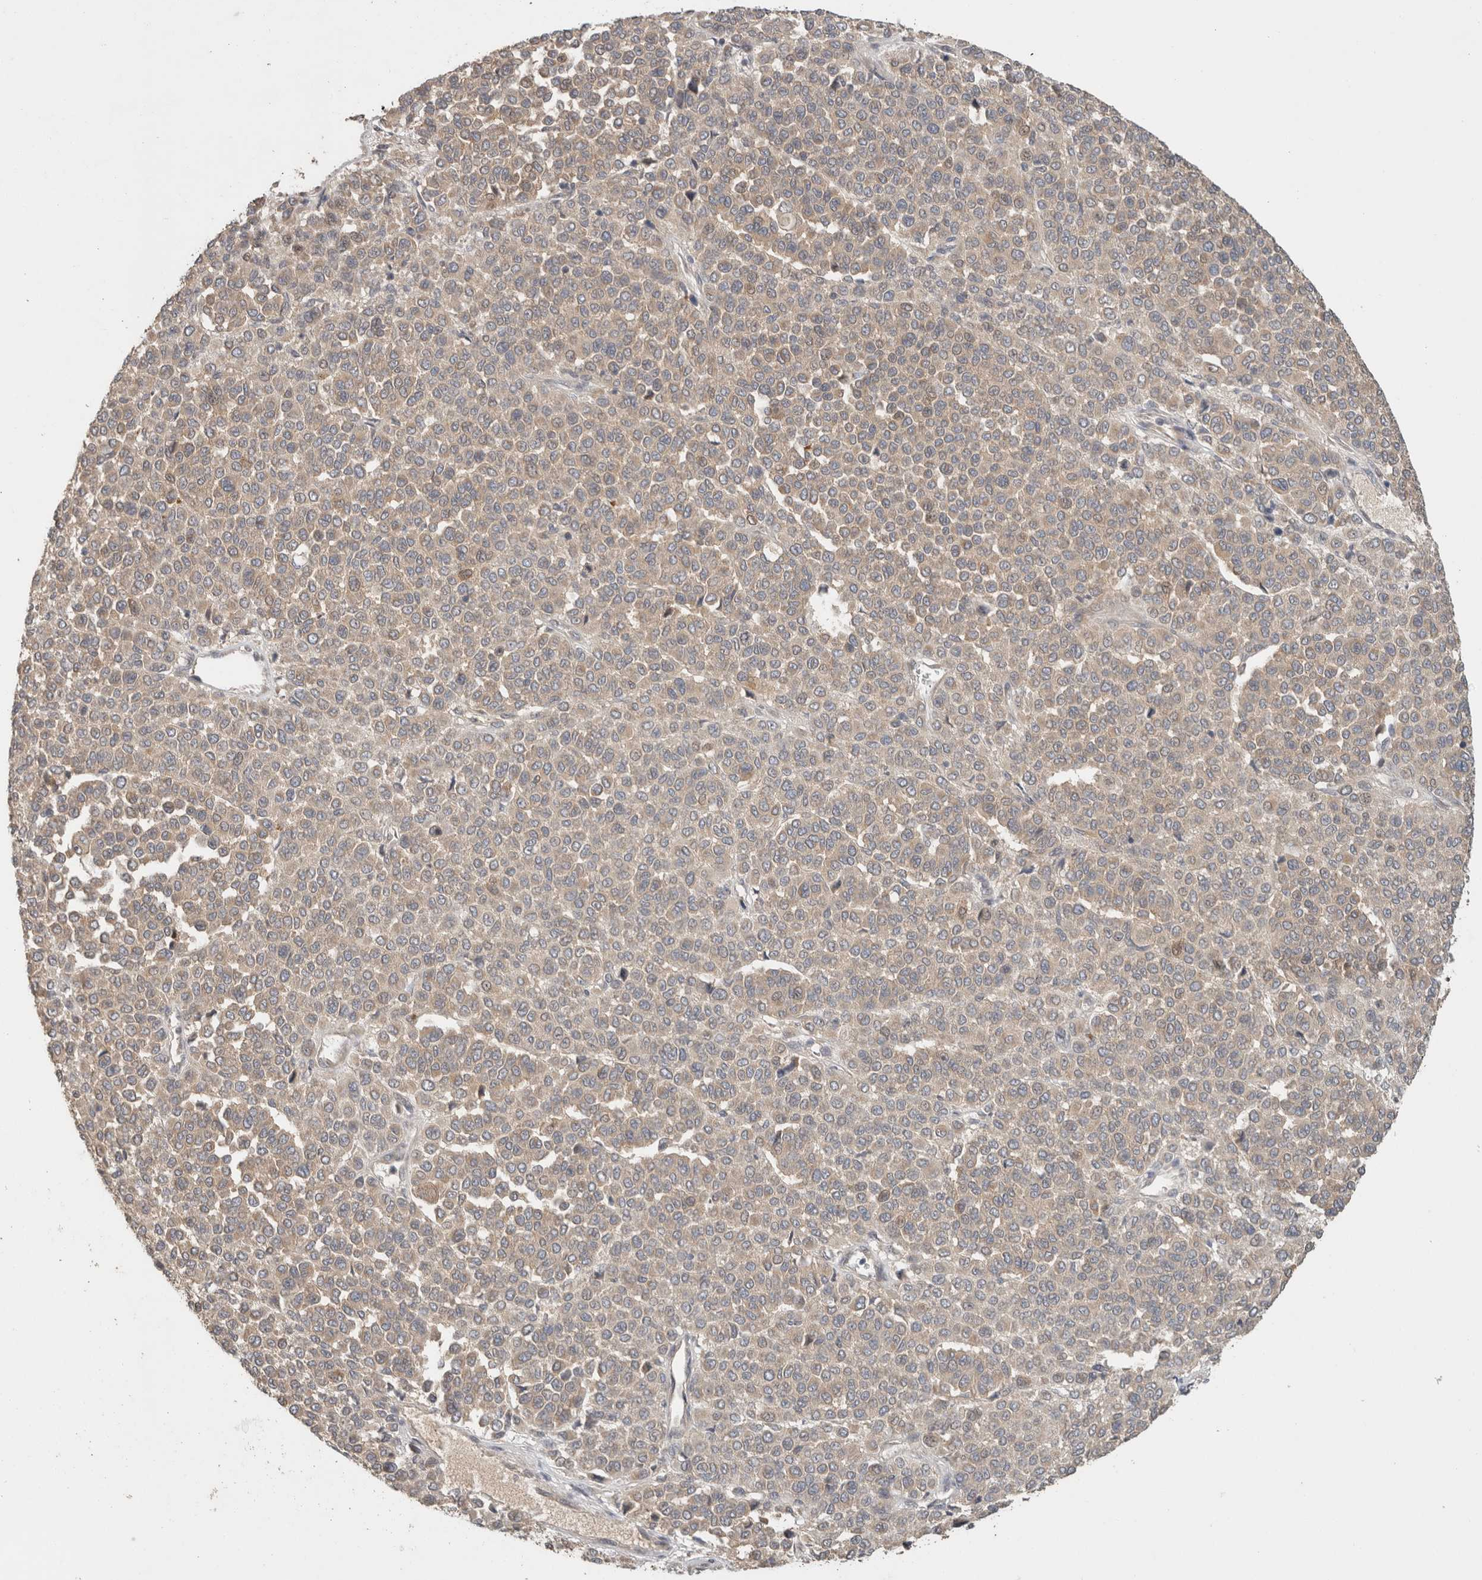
{"staining": {"intensity": "weak", "quantity": ">75%", "location": "cytoplasmic/membranous"}, "tissue": "melanoma", "cell_type": "Tumor cells", "image_type": "cancer", "snomed": [{"axis": "morphology", "description": "Malignant melanoma, Metastatic site"}, {"axis": "topography", "description": "Pancreas"}], "caption": "Immunohistochemistry (DAB (3,3'-diaminobenzidine)) staining of malignant melanoma (metastatic site) displays weak cytoplasmic/membranous protein expression in about >75% of tumor cells.", "gene": "PUM1", "patient": {"sex": "female", "age": 30}}